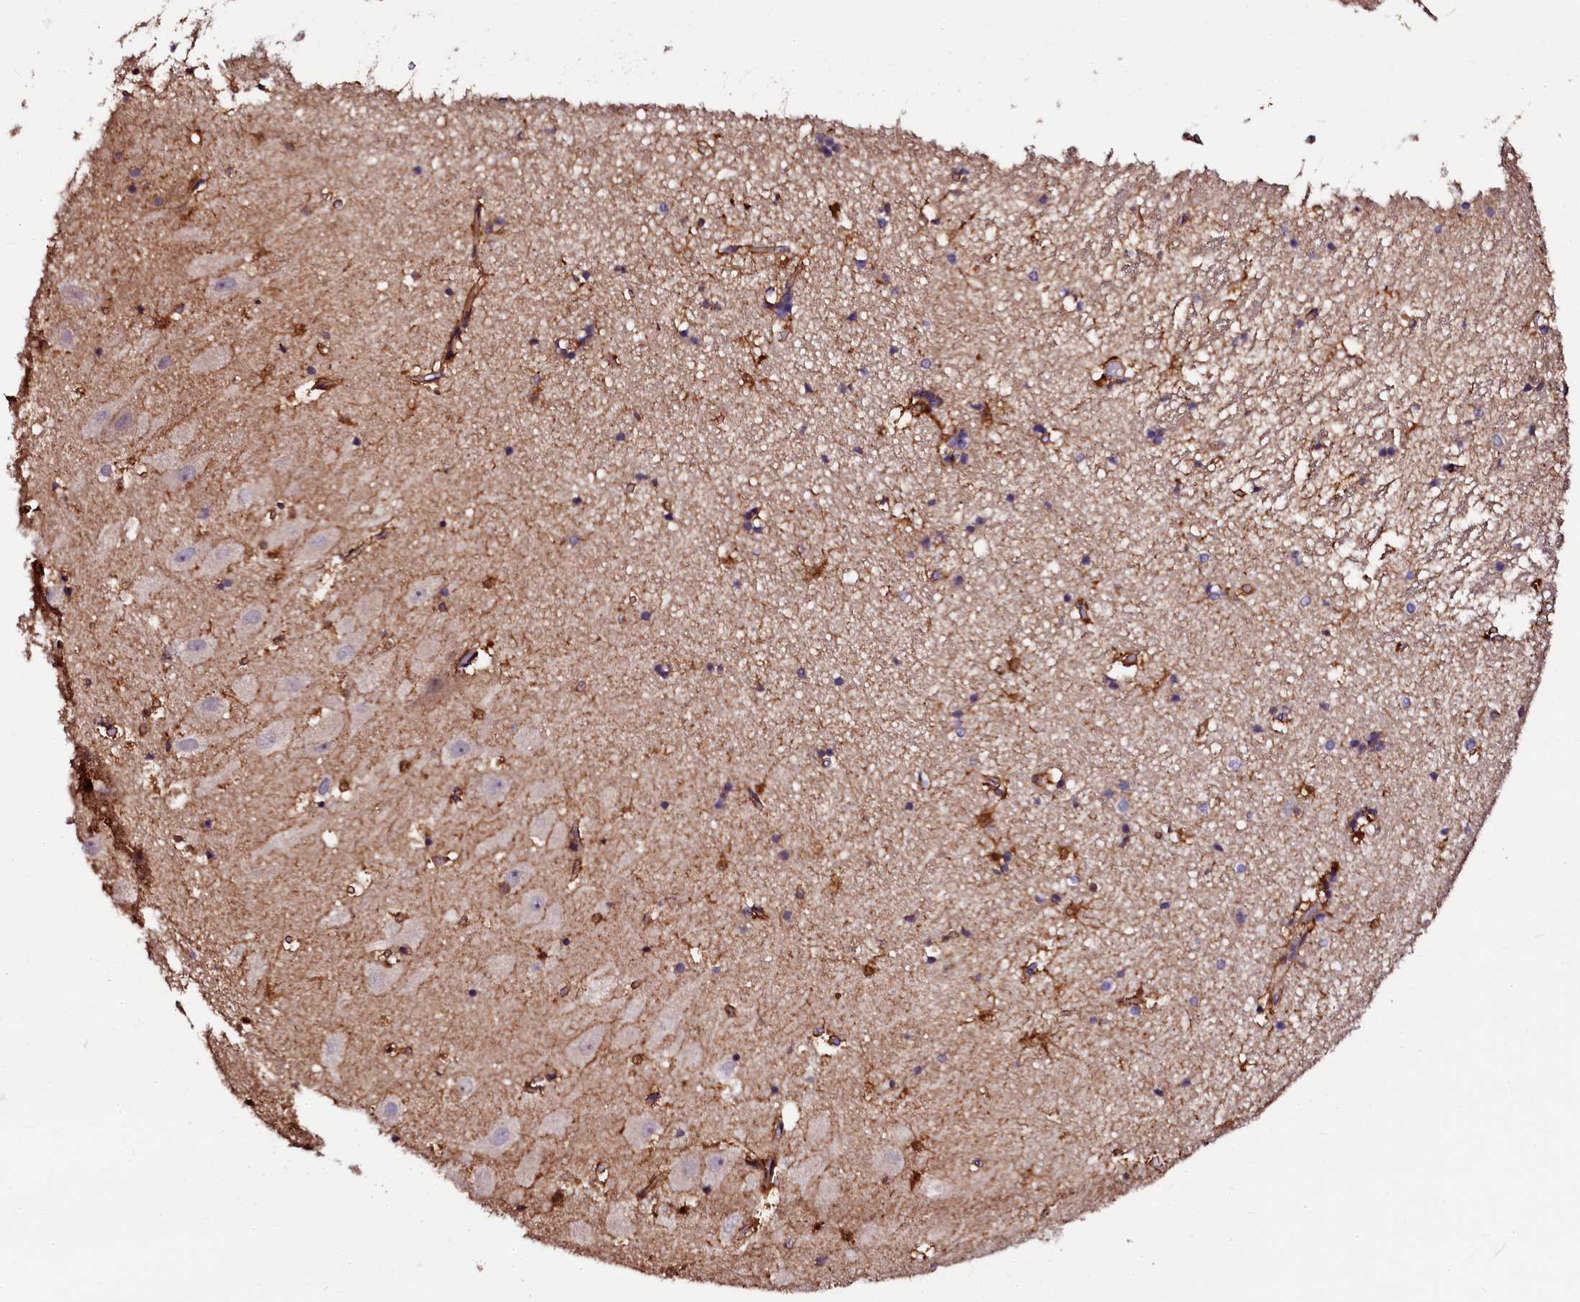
{"staining": {"intensity": "moderate", "quantity": "<25%", "location": "cytoplasmic/membranous"}, "tissue": "hippocampus", "cell_type": "Glial cells", "image_type": "normal", "snomed": [{"axis": "morphology", "description": "Normal tissue, NOS"}, {"axis": "topography", "description": "Hippocampus"}], "caption": "High-magnification brightfield microscopy of unremarkable hippocampus stained with DAB (brown) and counterstained with hematoxylin (blue). glial cells exhibit moderate cytoplasmic/membranous positivity is present in approximately<25% of cells.", "gene": "APPL2", "patient": {"sex": "female", "age": 52}}